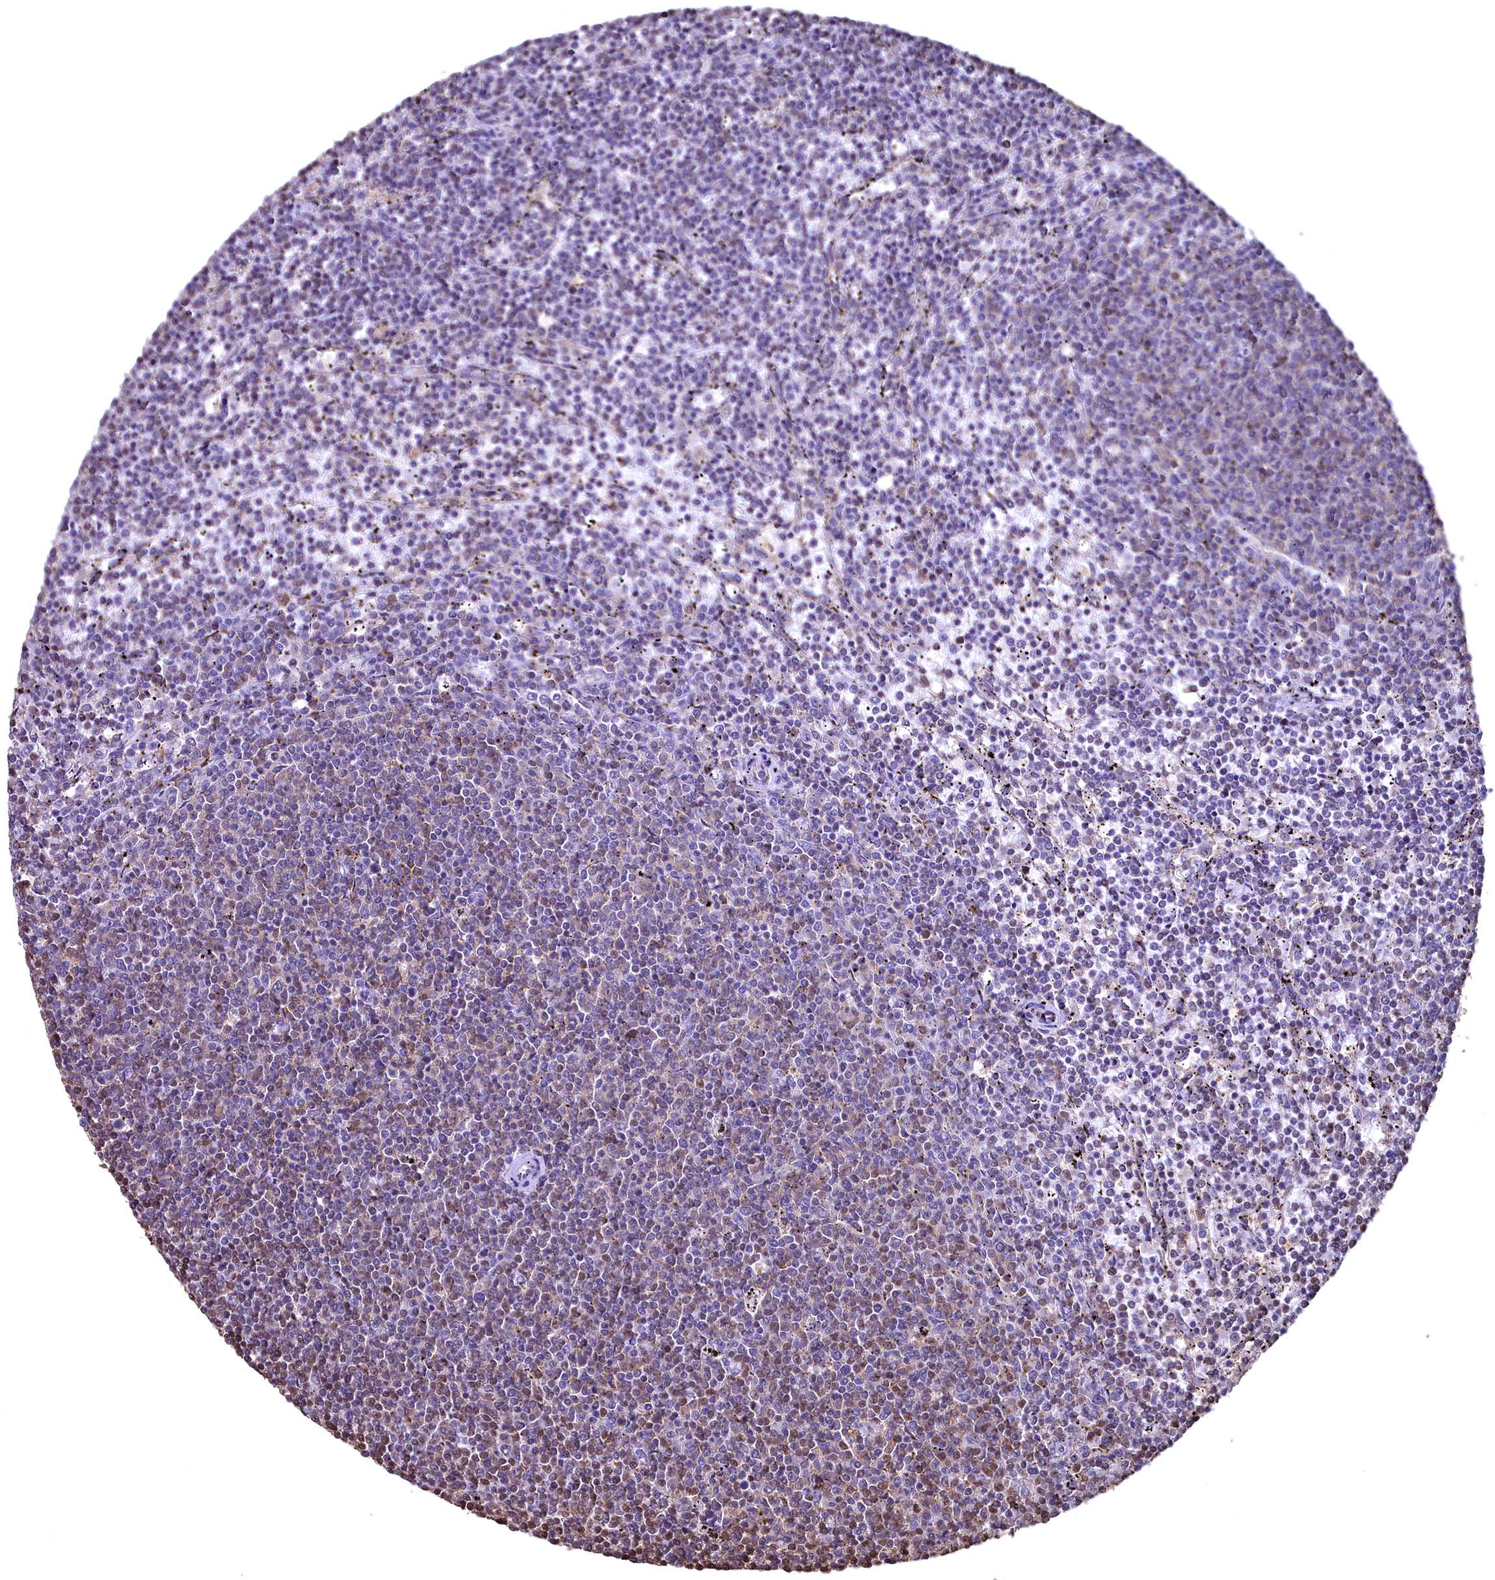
{"staining": {"intensity": "negative", "quantity": "none", "location": "none"}, "tissue": "lymphoma", "cell_type": "Tumor cells", "image_type": "cancer", "snomed": [{"axis": "morphology", "description": "Malignant lymphoma, non-Hodgkin's type, Low grade"}, {"axis": "topography", "description": "Spleen"}], "caption": "Immunohistochemistry histopathology image of neoplastic tissue: malignant lymphoma, non-Hodgkin's type (low-grade) stained with DAB (3,3'-diaminobenzidine) demonstrates no significant protein positivity in tumor cells. (DAB immunohistochemistry (IHC), high magnification).", "gene": "GAPDH", "patient": {"sex": "female", "age": 50}}